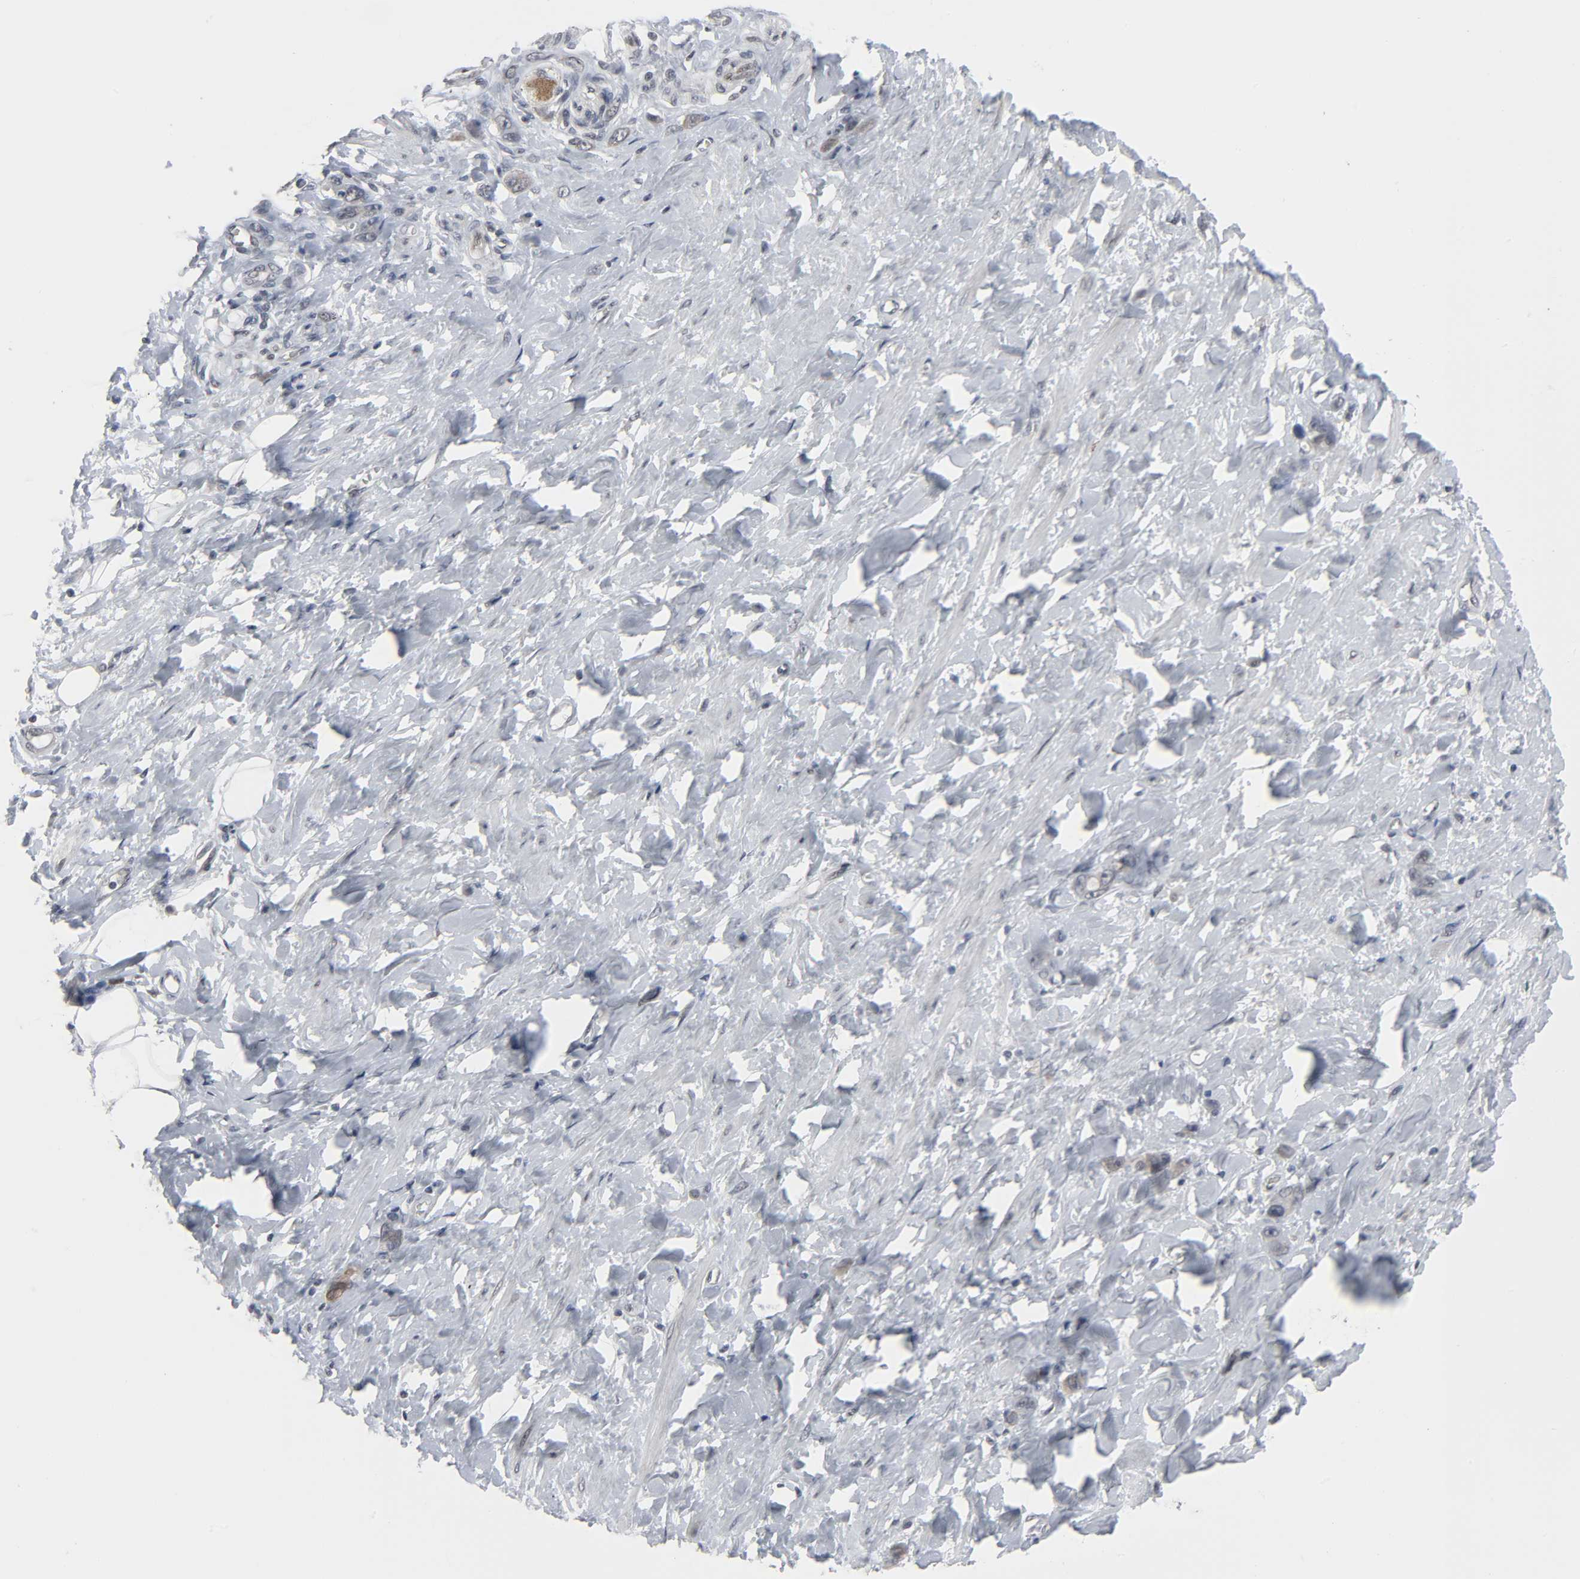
{"staining": {"intensity": "negative", "quantity": "none", "location": "none"}, "tissue": "stomach cancer", "cell_type": "Tumor cells", "image_type": "cancer", "snomed": [{"axis": "morphology", "description": "Adenocarcinoma, NOS"}, {"axis": "topography", "description": "Stomach"}], "caption": "An immunohistochemistry micrograph of stomach cancer is shown. There is no staining in tumor cells of stomach cancer.", "gene": "MUC1", "patient": {"sex": "male", "age": 82}}